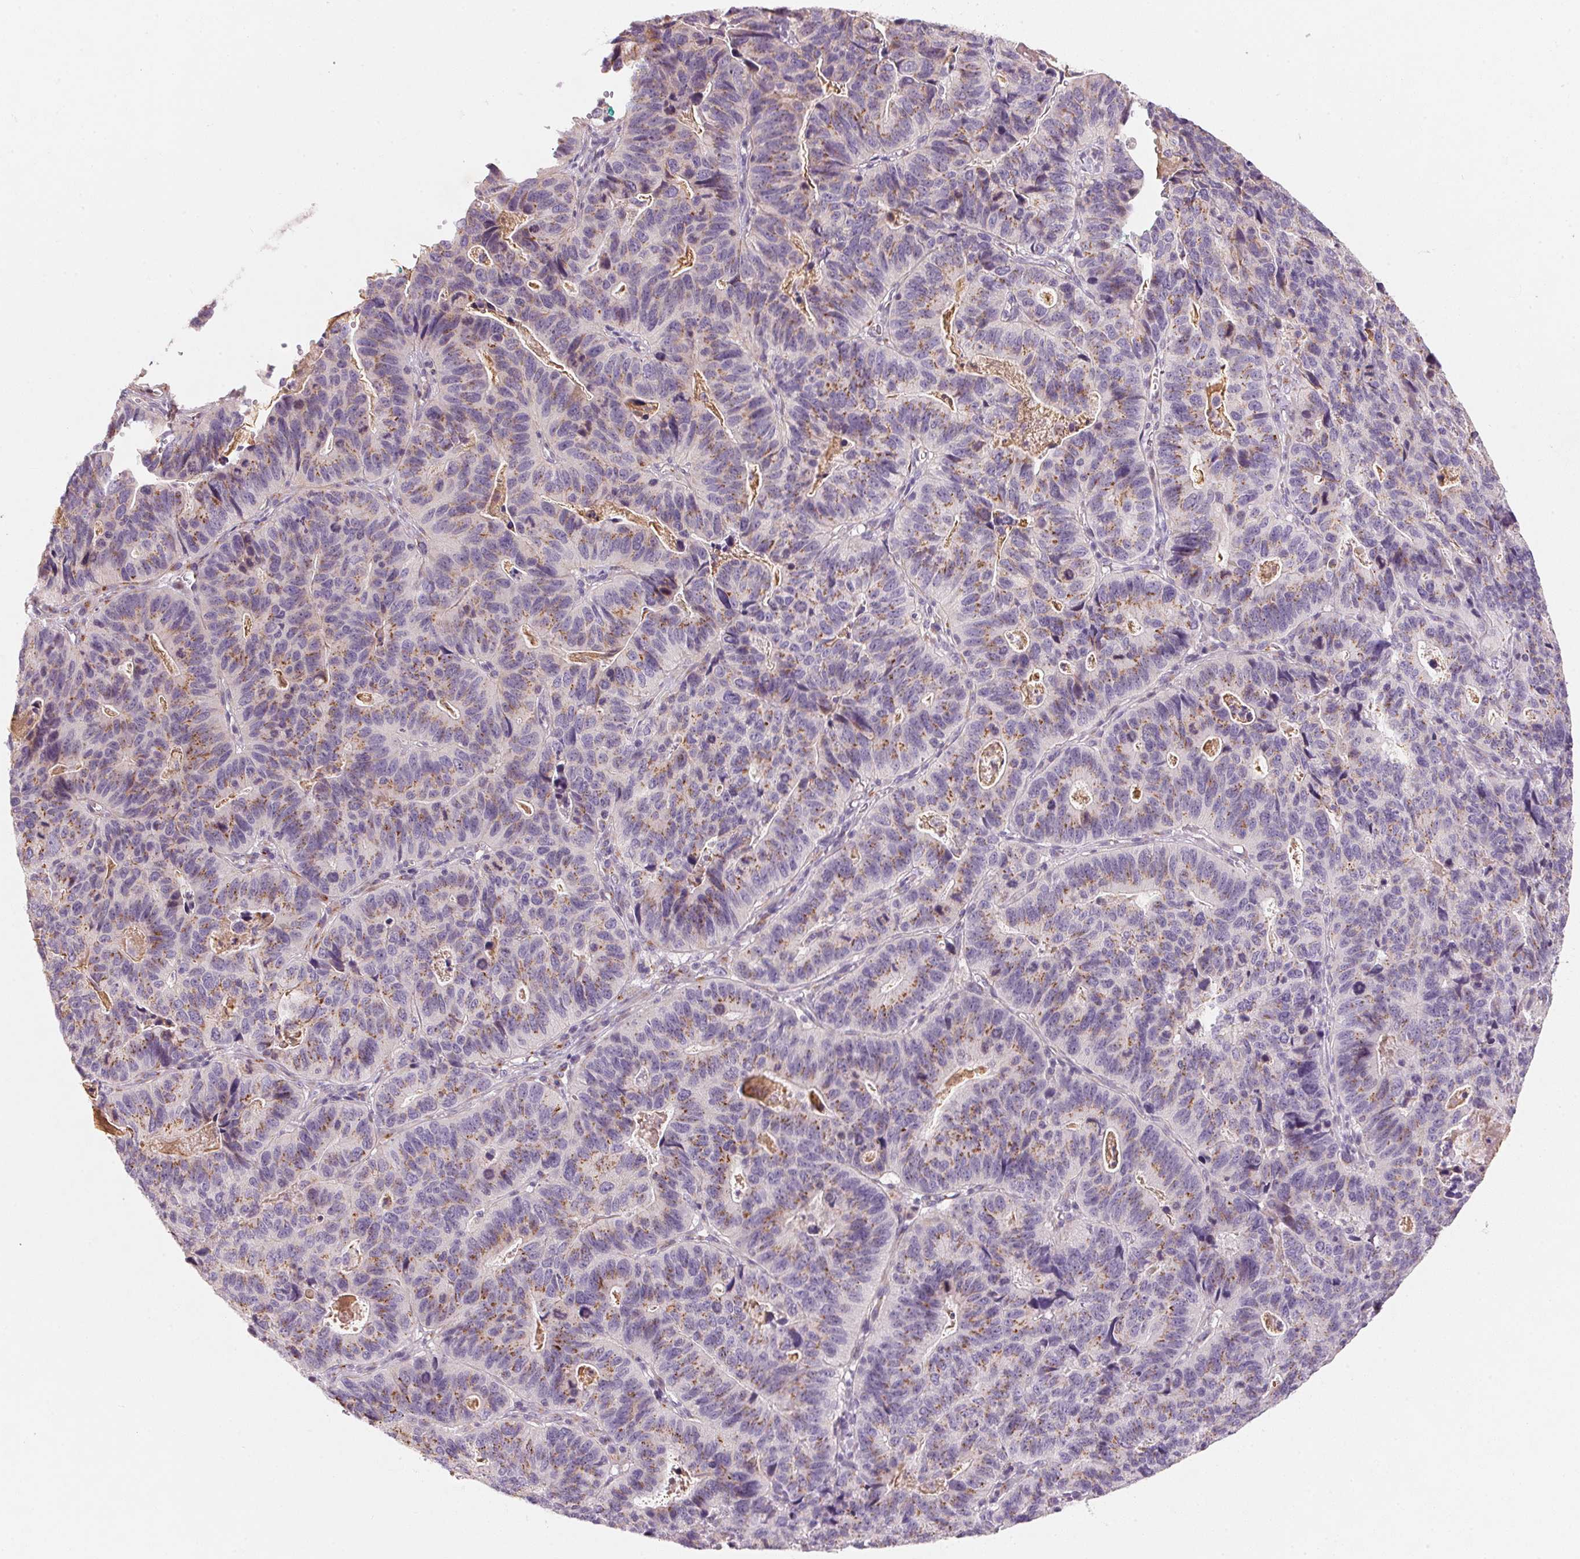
{"staining": {"intensity": "moderate", "quantity": "25%-75%", "location": "cytoplasmic/membranous"}, "tissue": "stomach cancer", "cell_type": "Tumor cells", "image_type": "cancer", "snomed": [{"axis": "morphology", "description": "Adenocarcinoma, NOS"}, {"axis": "topography", "description": "Stomach, upper"}], "caption": "Immunohistochemistry (DAB (3,3'-diaminobenzidine)) staining of human stomach cancer (adenocarcinoma) reveals moderate cytoplasmic/membranous protein positivity in approximately 25%-75% of tumor cells.", "gene": "DRAM2", "patient": {"sex": "female", "age": 67}}